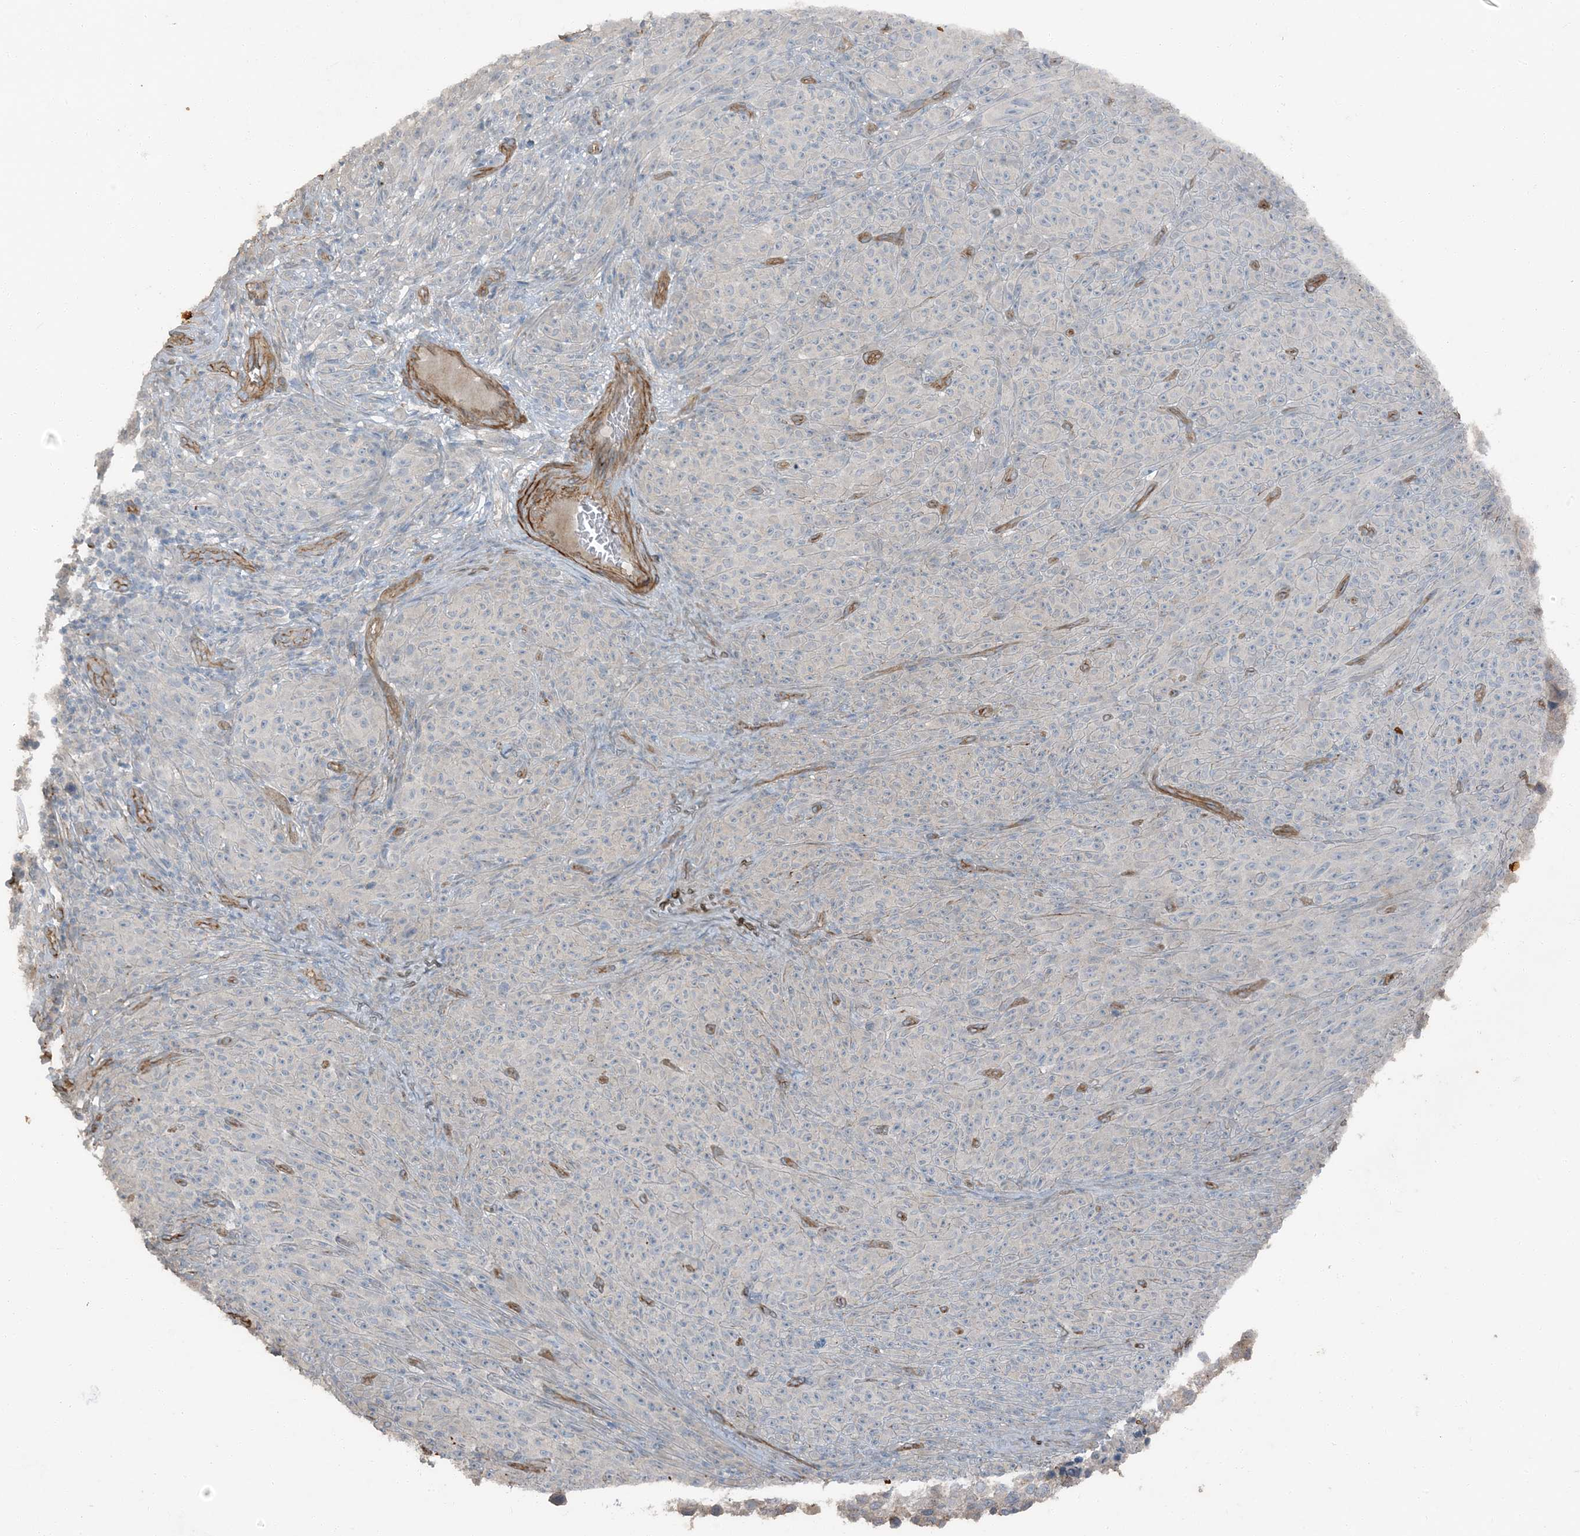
{"staining": {"intensity": "negative", "quantity": "none", "location": "none"}, "tissue": "melanoma", "cell_type": "Tumor cells", "image_type": "cancer", "snomed": [{"axis": "morphology", "description": "Malignant melanoma, NOS"}, {"axis": "topography", "description": "Skin"}], "caption": "Malignant melanoma stained for a protein using immunohistochemistry (IHC) demonstrates no staining tumor cells.", "gene": "ZFP90", "patient": {"sex": "female", "age": 82}}